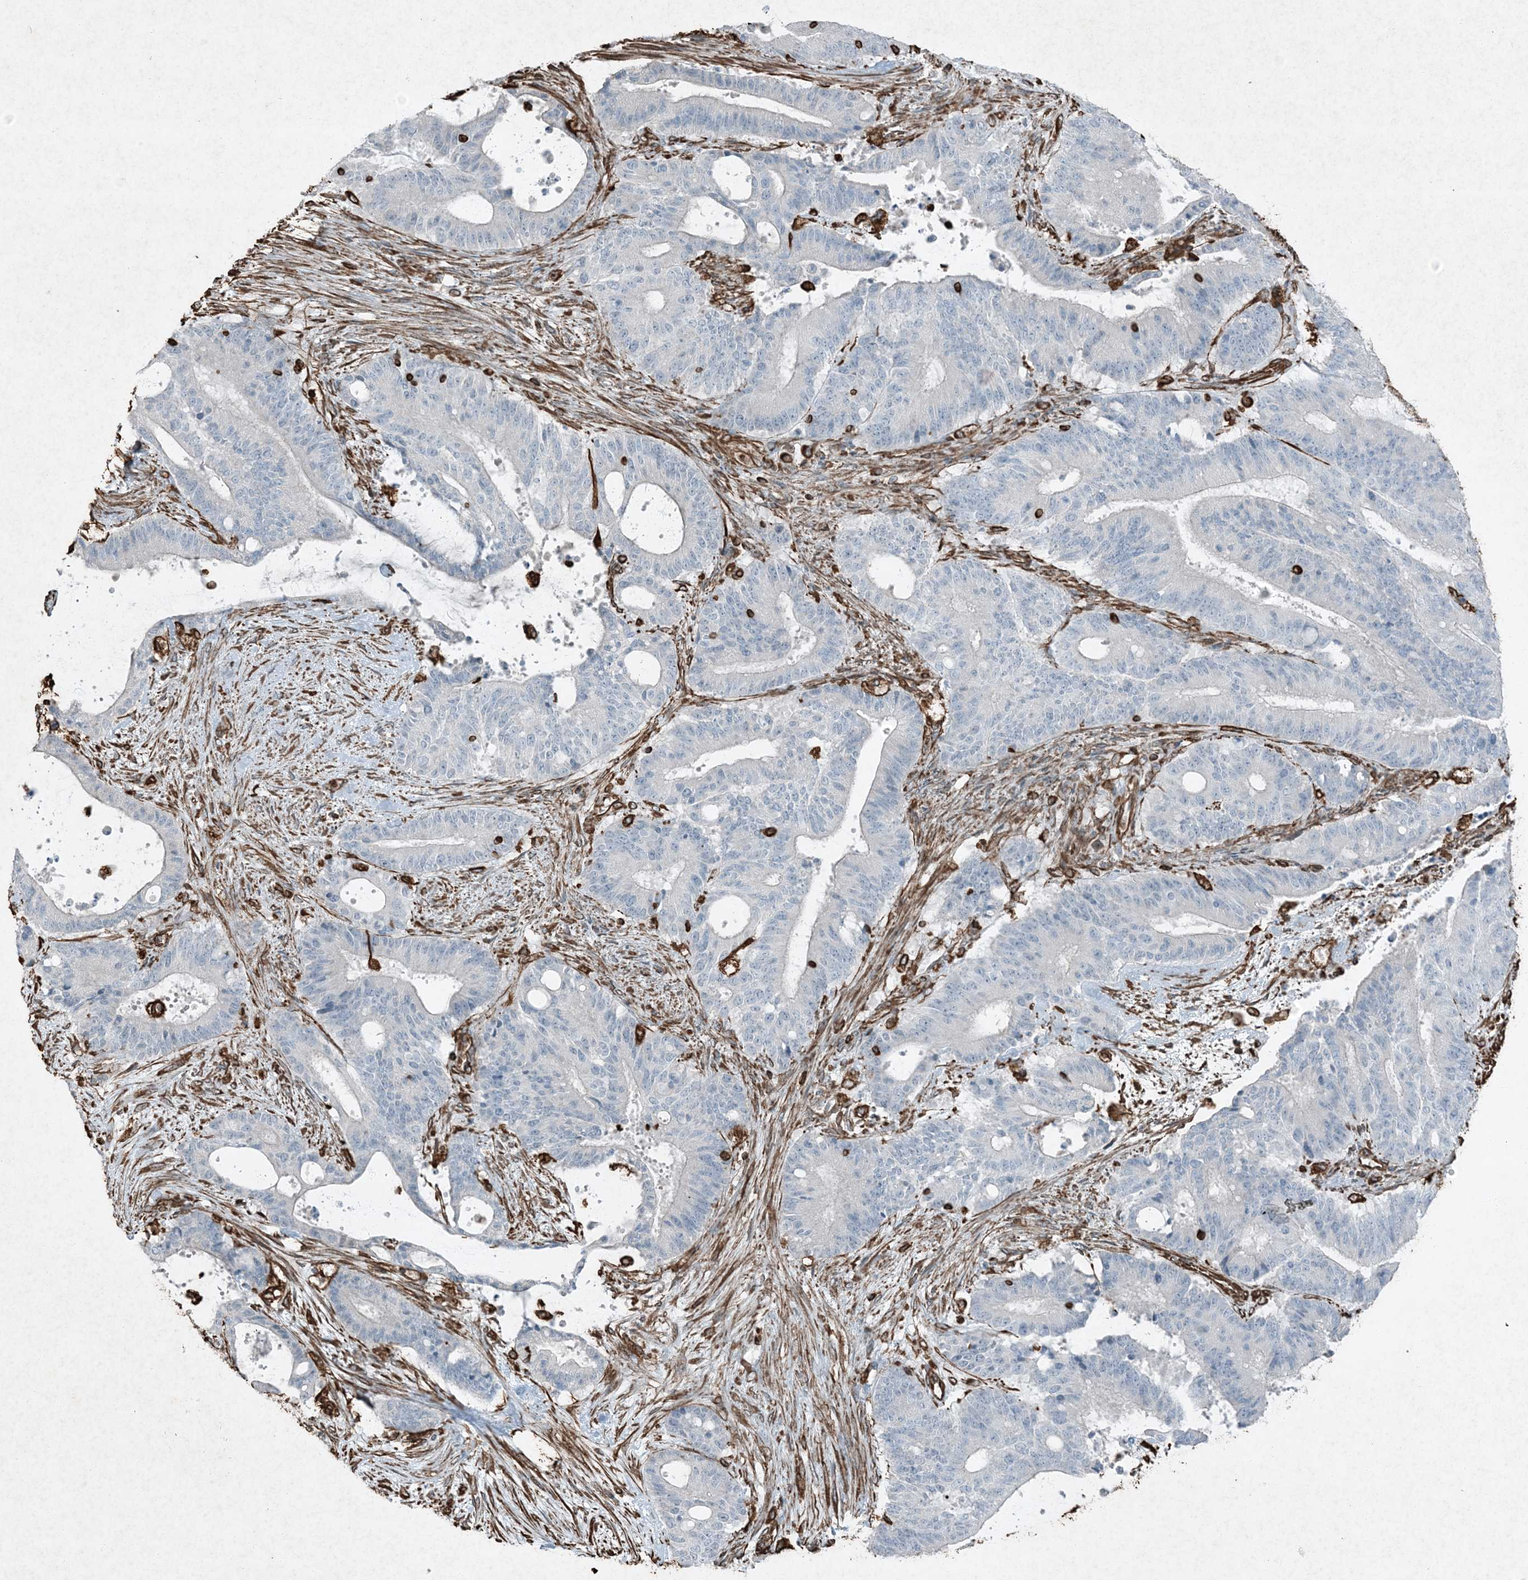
{"staining": {"intensity": "negative", "quantity": "none", "location": "none"}, "tissue": "liver cancer", "cell_type": "Tumor cells", "image_type": "cancer", "snomed": [{"axis": "morphology", "description": "Normal tissue, NOS"}, {"axis": "morphology", "description": "Cholangiocarcinoma"}, {"axis": "topography", "description": "Liver"}, {"axis": "topography", "description": "Peripheral nerve tissue"}], "caption": "Tumor cells show no significant expression in liver cancer (cholangiocarcinoma).", "gene": "RYK", "patient": {"sex": "female", "age": 73}}